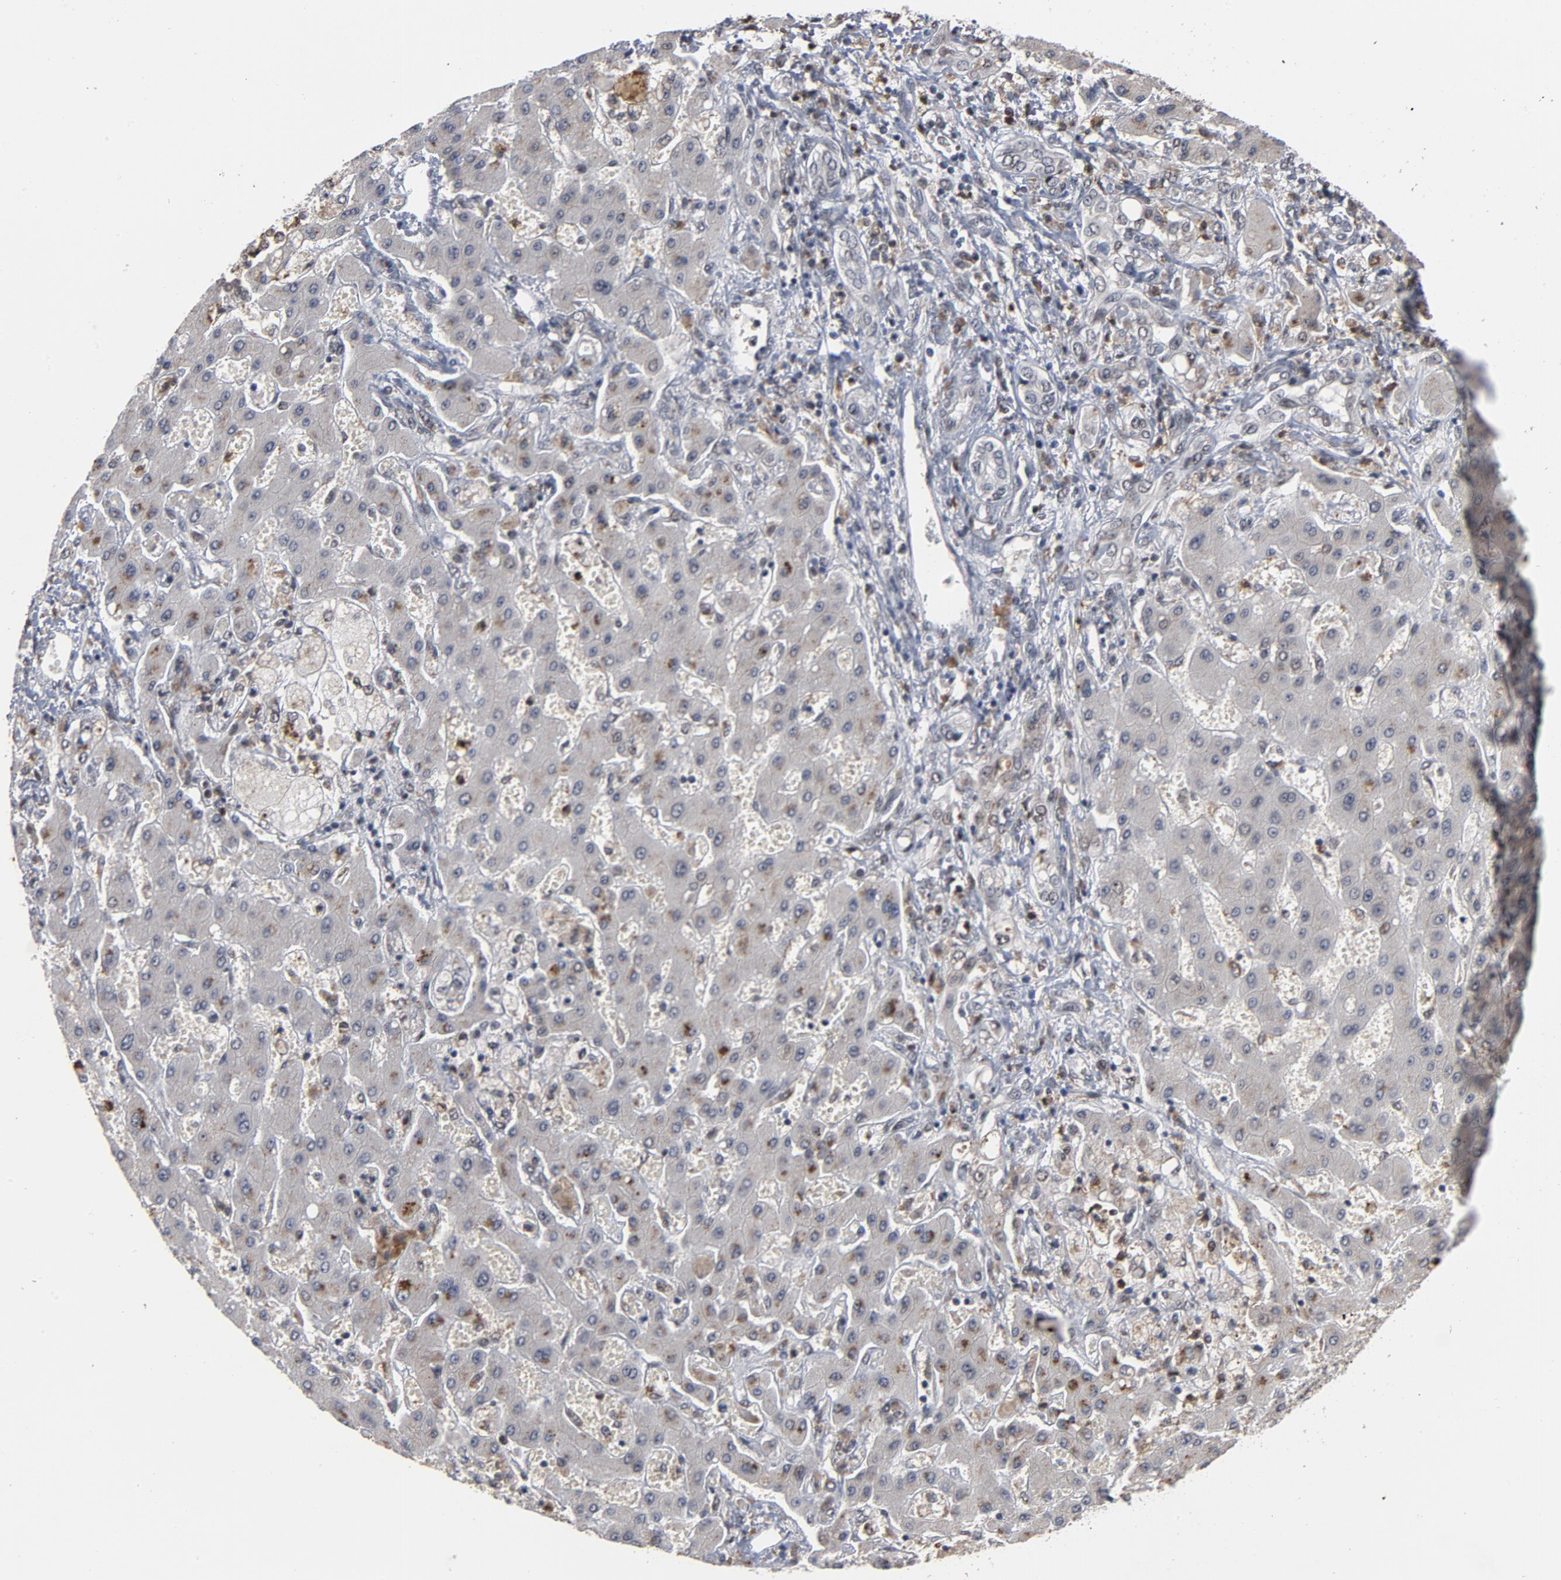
{"staining": {"intensity": "negative", "quantity": "none", "location": "none"}, "tissue": "liver cancer", "cell_type": "Tumor cells", "image_type": "cancer", "snomed": [{"axis": "morphology", "description": "Cholangiocarcinoma"}, {"axis": "topography", "description": "Liver"}], "caption": "Liver cholangiocarcinoma was stained to show a protein in brown. There is no significant staining in tumor cells. The staining is performed using DAB (3,3'-diaminobenzidine) brown chromogen with nuclei counter-stained in using hematoxylin.", "gene": "RTL5", "patient": {"sex": "male", "age": 50}}